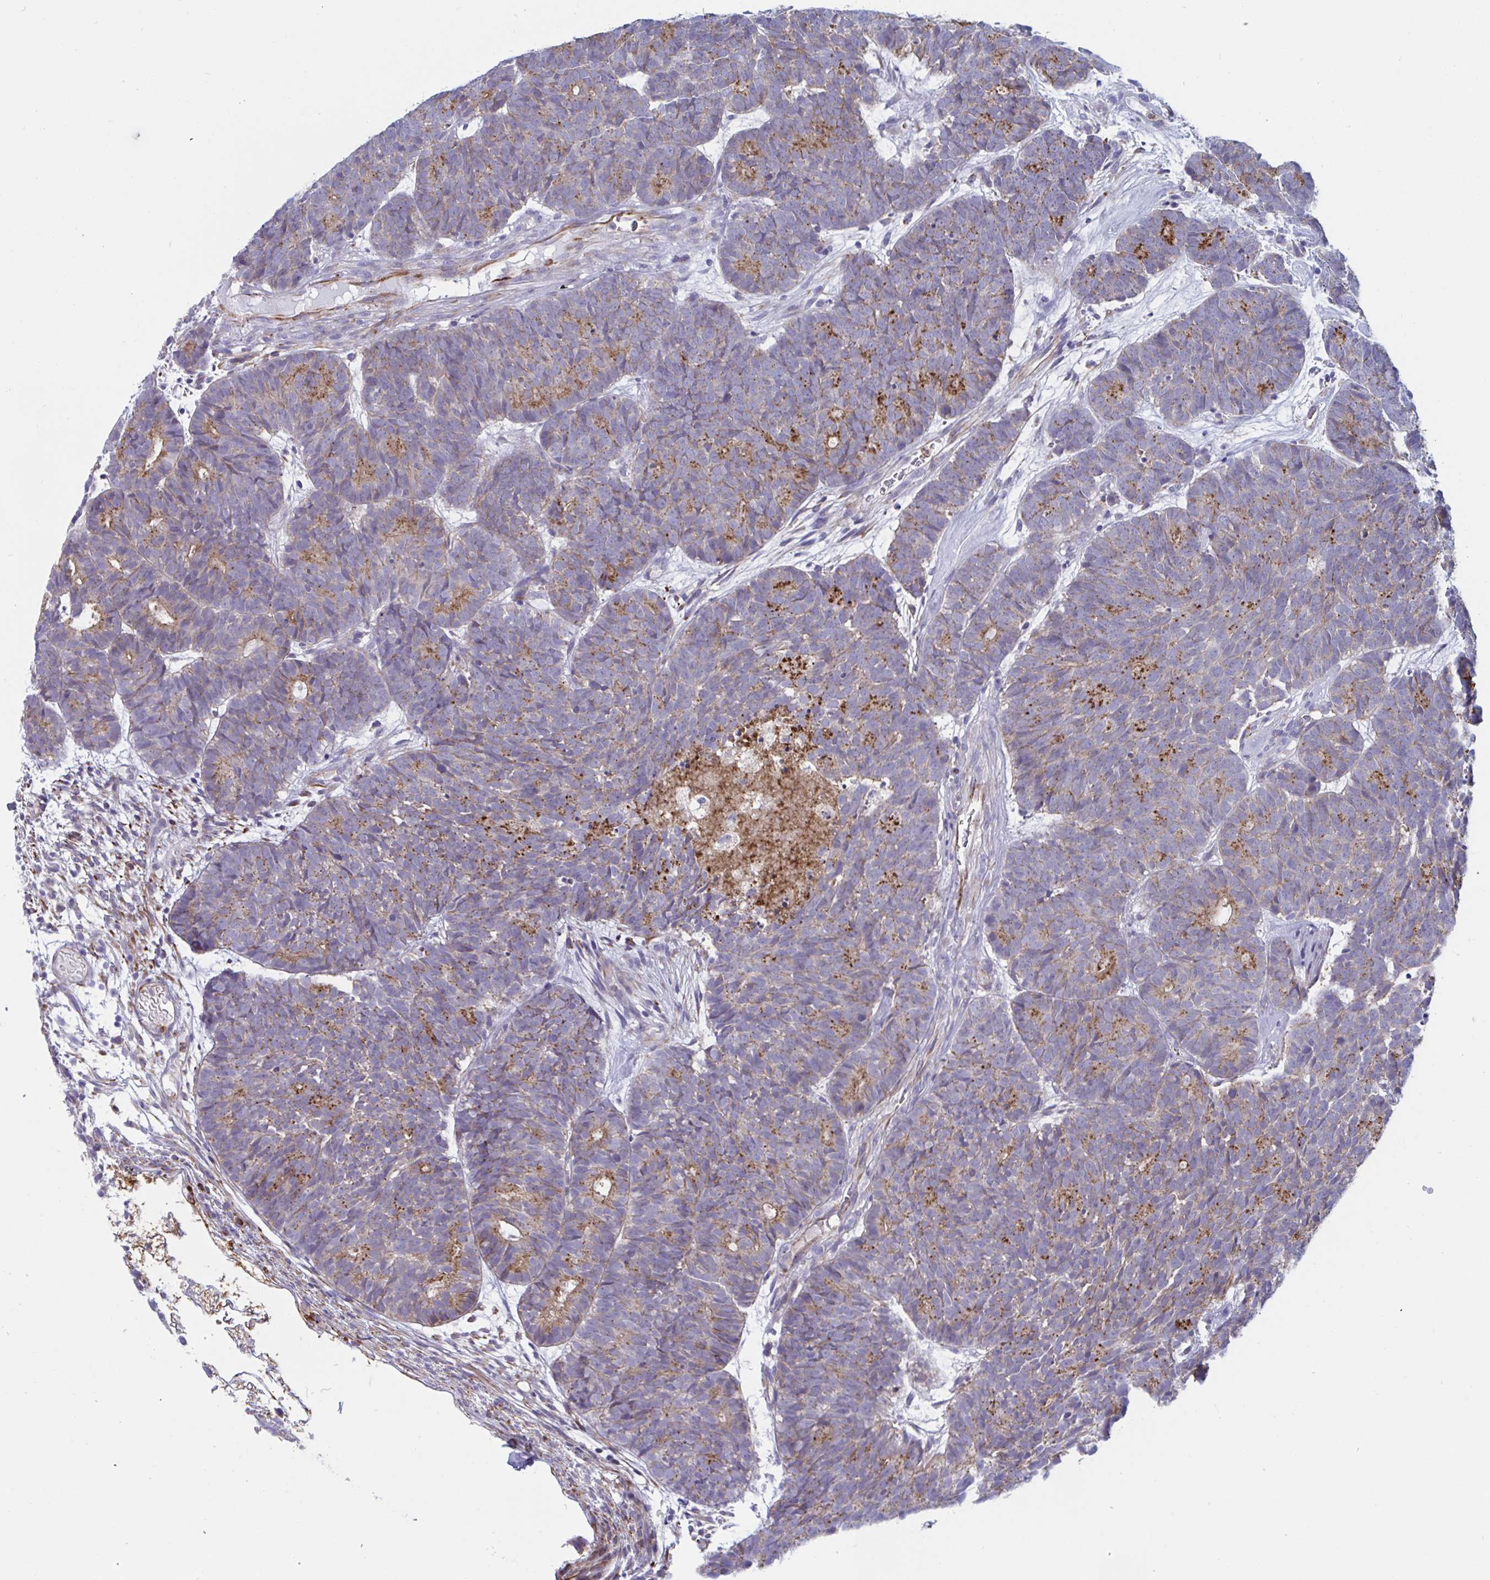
{"staining": {"intensity": "moderate", "quantity": "25%-75%", "location": "cytoplasmic/membranous"}, "tissue": "head and neck cancer", "cell_type": "Tumor cells", "image_type": "cancer", "snomed": [{"axis": "morphology", "description": "Adenocarcinoma, NOS"}, {"axis": "topography", "description": "Head-Neck"}], "caption": "This histopathology image demonstrates IHC staining of head and neck cancer, with medium moderate cytoplasmic/membranous expression in about 25%-75% of tumor cells.", "gene": "SLC9A6", "patient": {"sex": "female", "age": 81}}